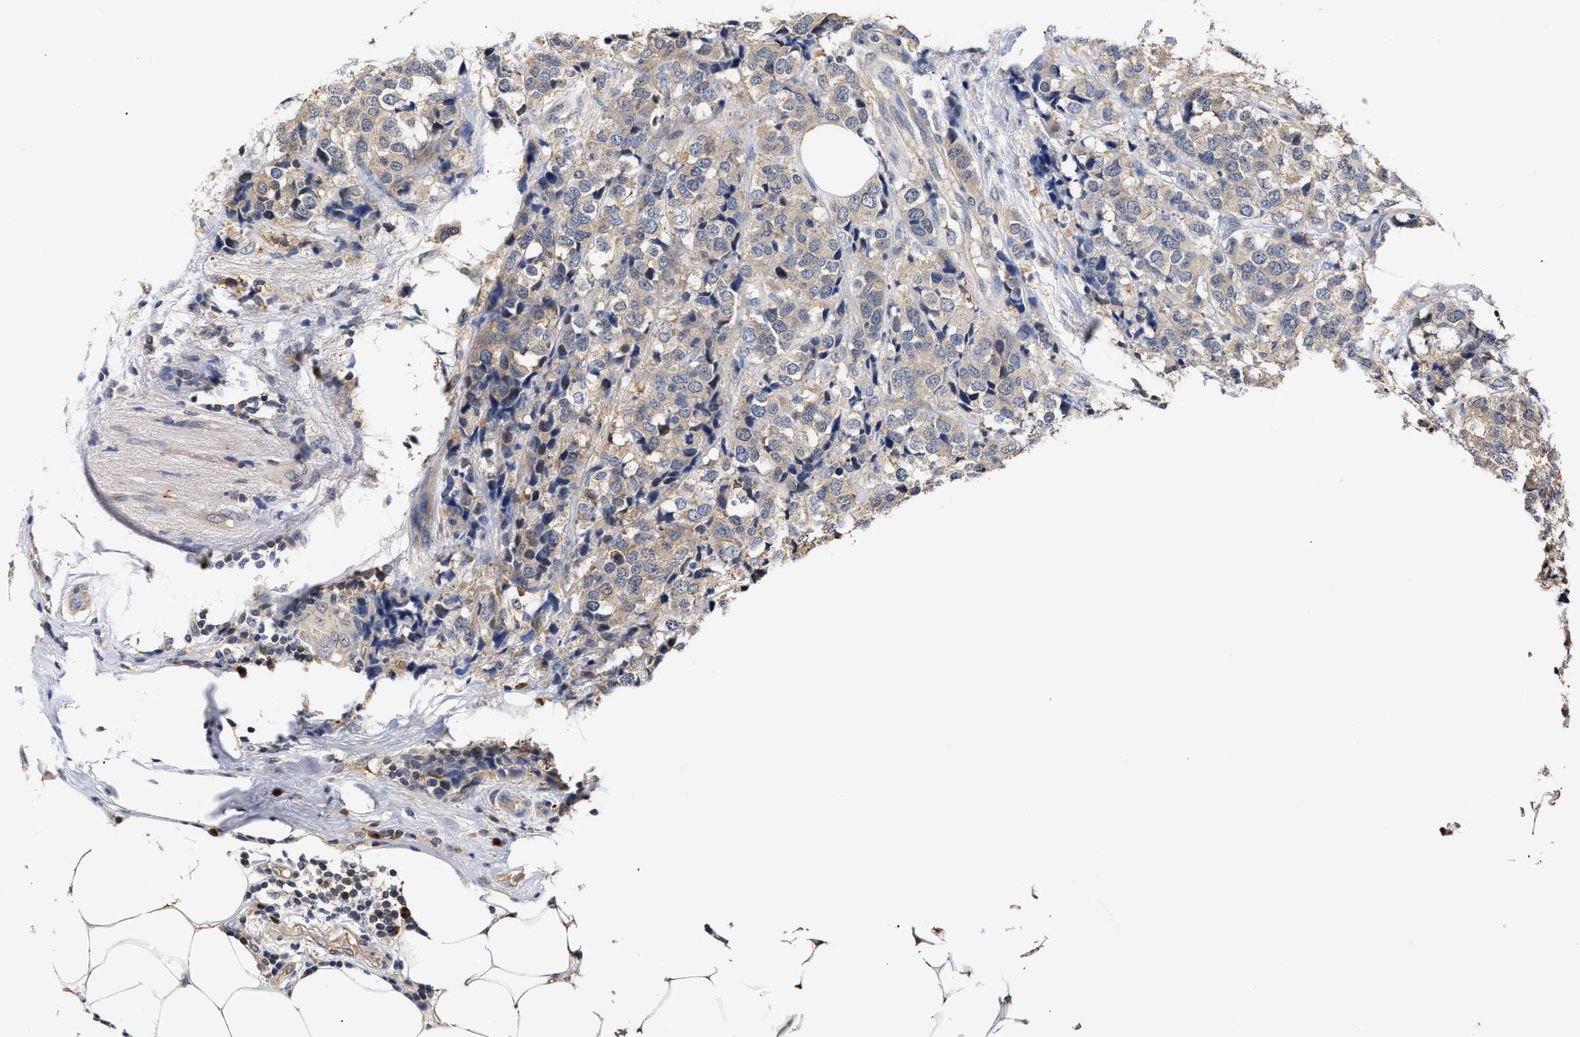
{"staining": {"intensity": "moderate", "quantity": ">75%", "location": "cytoplasmic/membranous"}, "tissue": "breast cancer", "cell_type": "Tumor cells", "image_type": "cancer", "snomed": [{"axis": "morphology", "description": "Lobular carcinoma"}, {"axis": "topography", "description": "Breast"}], "caption": "Tumor cells reveal medium levels of moderate cytoplasmic/membranous positivity in about >75% of cells in human breast cancer. The staining is performed using DAB brown chromogen to label protein expression. The nuclei are counter-stained blue using hematoxylin.", "gene": "KLHDC1", "patient": {"sex": "female", "age": 59}}